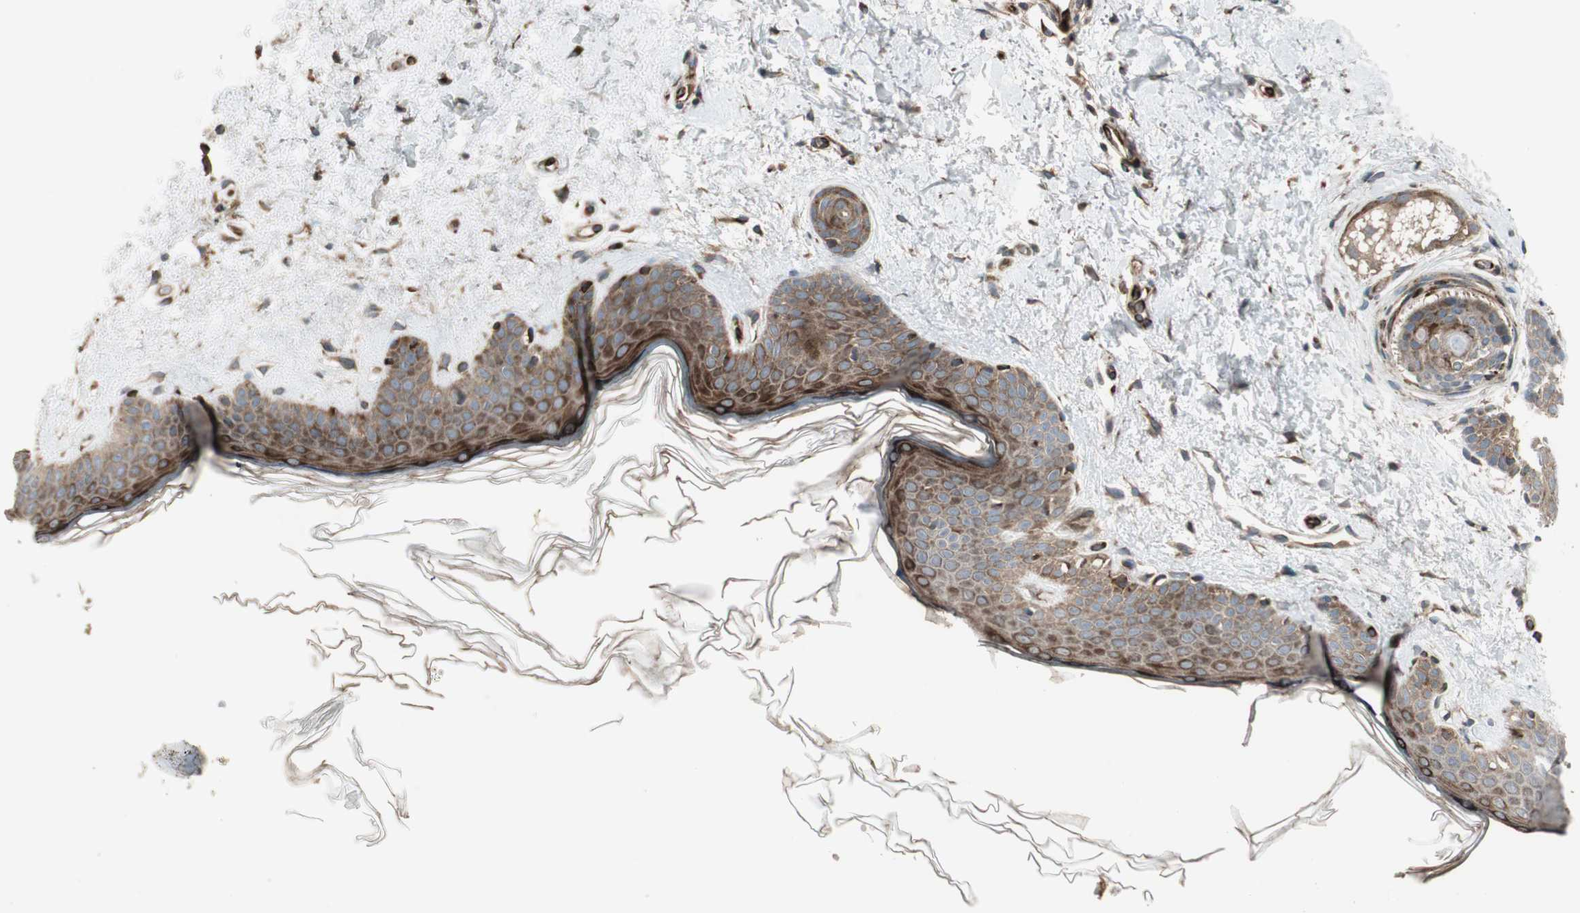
{"staining": {"intensity": "moderate", "quantity": ">75%", "location": "cytoplasmic/membranous"}, "tissue": "skin", "cell_type": "Fibroblasts", "image_type": "normal", "snomed": [{"axis": "morphology", "description": "Normal tissue, NOS"}, {"axis": "topography", "description": "Skin"}], "caption": "Moderate cytoplasmic/membranous protein expression is appreciated in about >75% of fibroblasts in skin.", "gene": "PPP2R5E", "patient": {"sex": "female", "age": 56}}